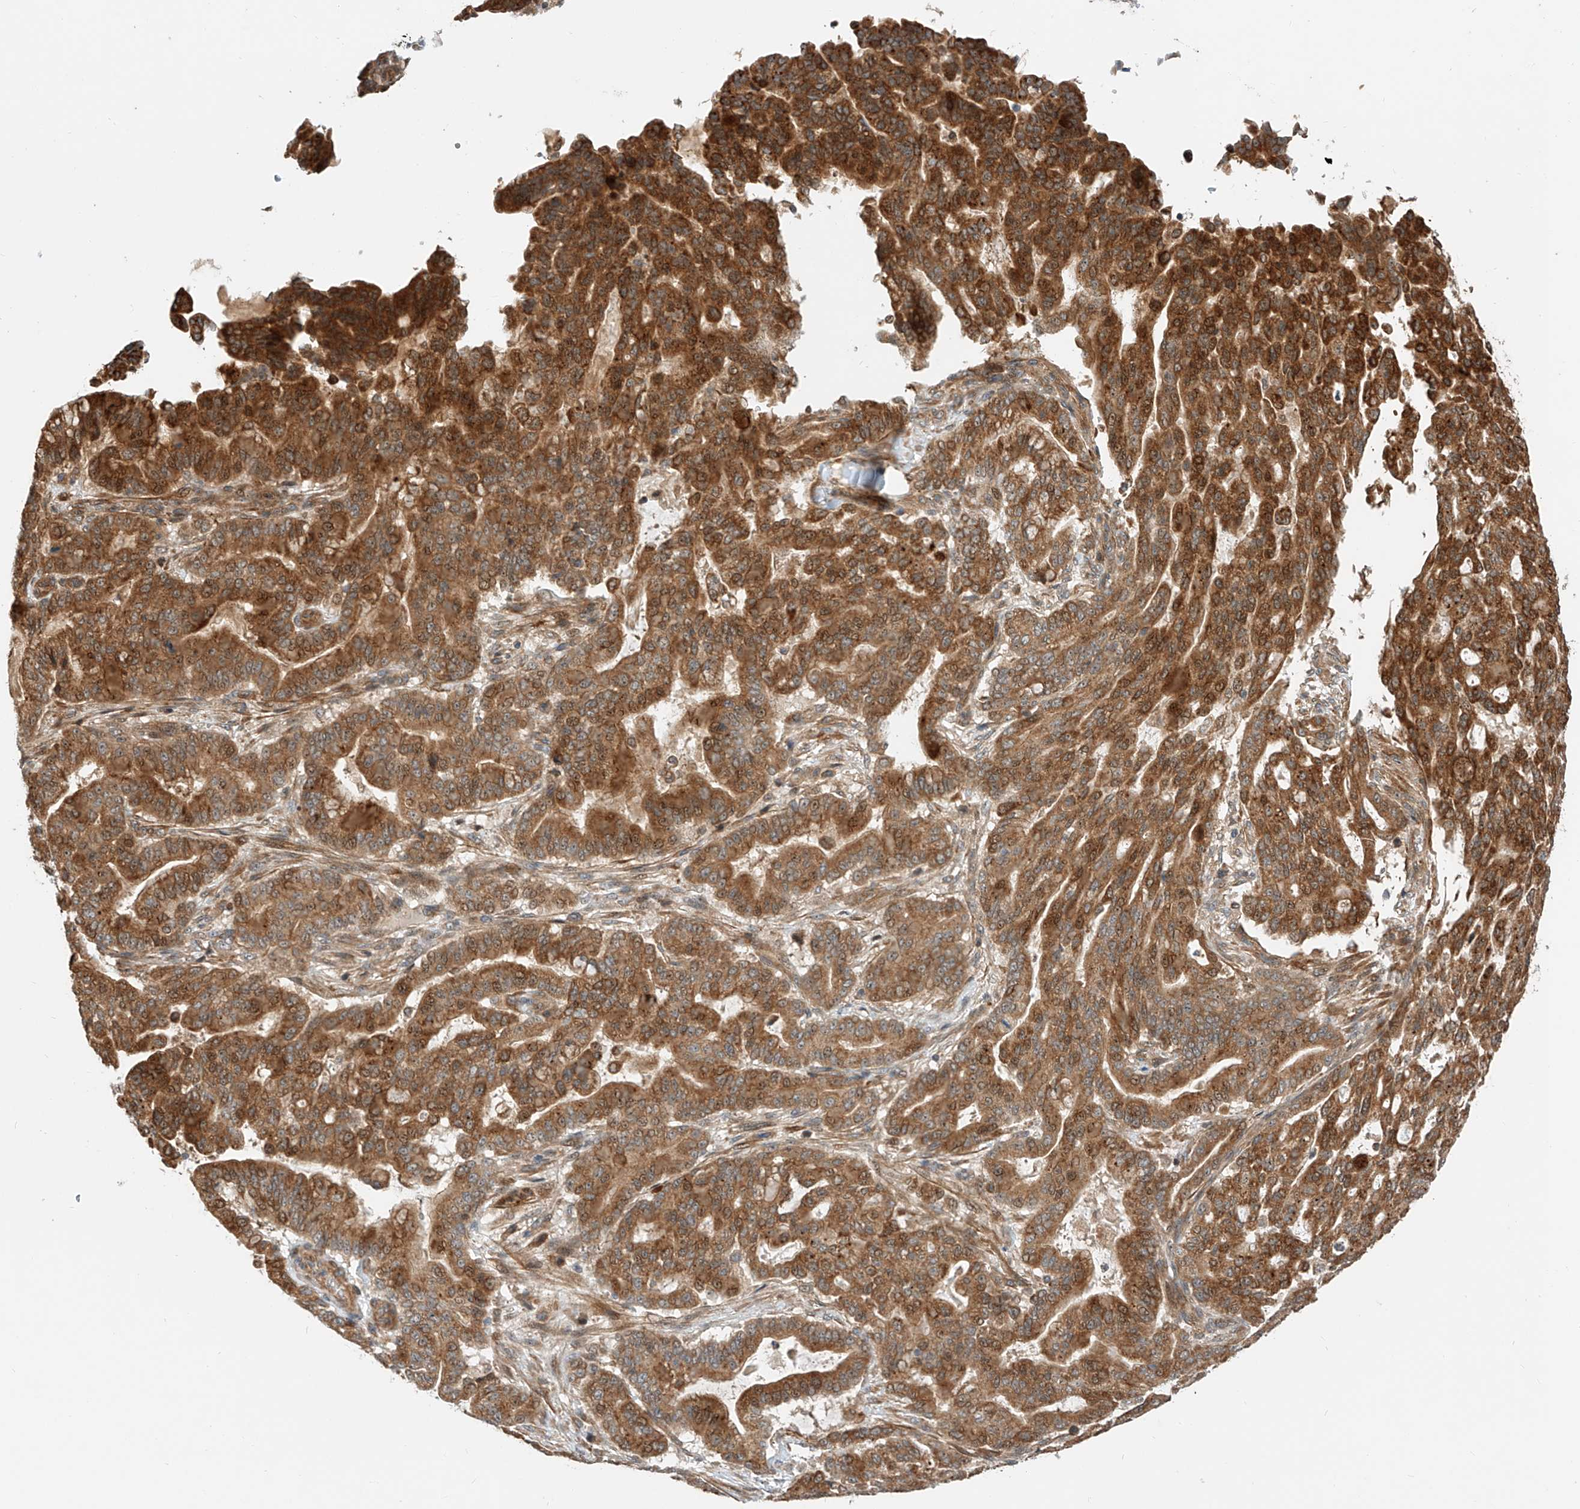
{"staining": {"intensity": "strong", "quantity": ">75%", "location": "cytoplasmic/membranous"}, "tissue": "pancreatic cancer", "cell_type": "Tumor cells", "image_type": "cancer", "snomed": [{"axis": "morphology", "description": "Adenocarcinoma, NOS"}, {"axis": "topography", "description": "Pancreas"}], "caption": "Immunohistochemistry micrograph of neoplastic tissue: human adenocarcinoma (pancreatic) stained using IHC exhibits high levels of strong protein expression localized specifically in the cytoplasmic/membranous of tumor cells, appearing as a cytoplasmic/membranous brown color.", "gene": "CPAMD8", "patient": {"sex": "male", "age": 63}}